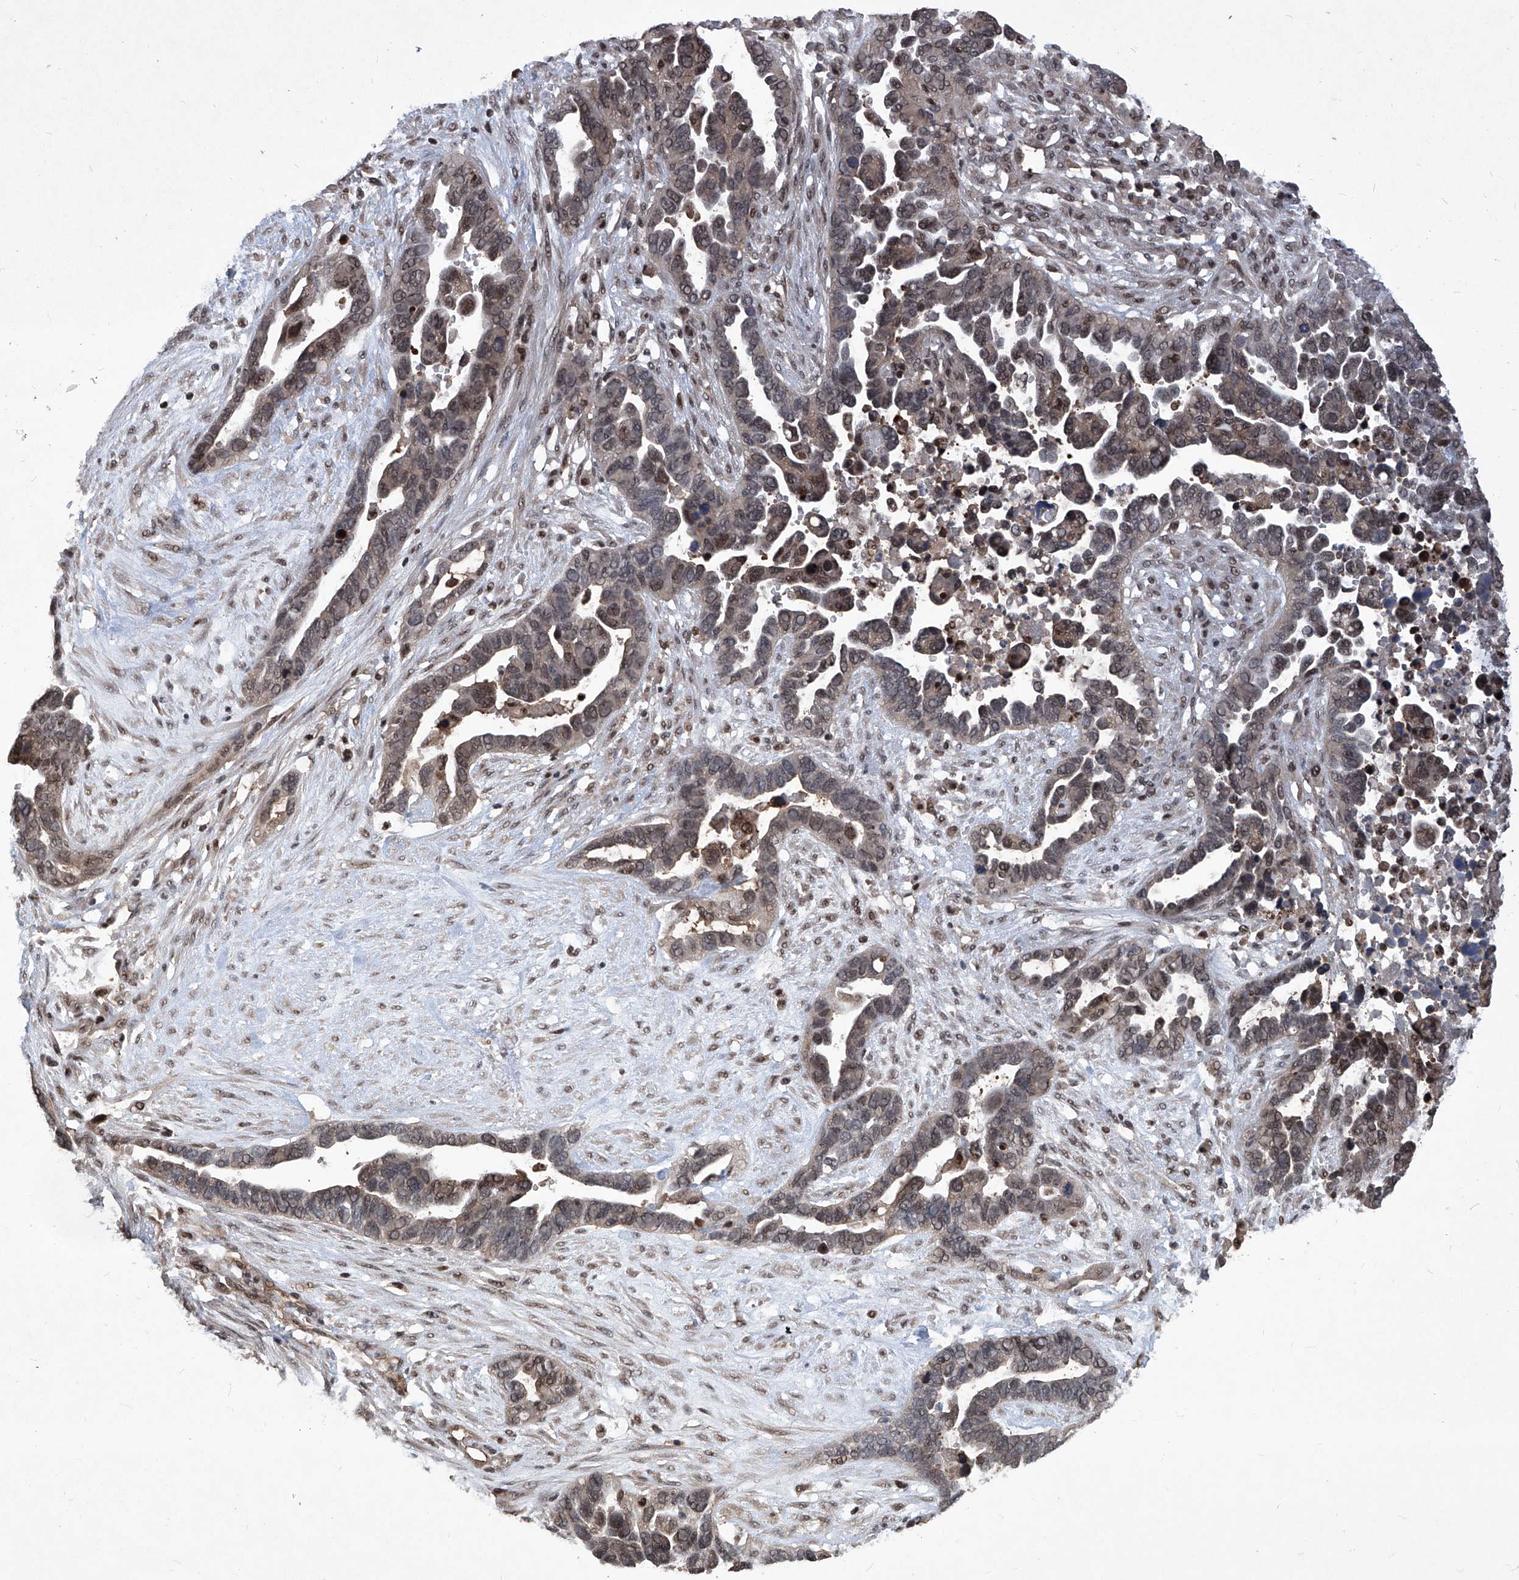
{"staining": {"intensity": "weak", "quantity": "25%-75%", "location": "nuclear"}, "tissue": "ovarian cancer", "cell_type": "Tumor cells", "image_type": "cancer", "snomed": [{"axis": "morphology", "description": "Cystadenocarcinoma, serous, NOS"}, {"axis": "topography", "description": "Ovary"}], "caption": "There is low levels of weak nuclear expression in tumor cells of ovarian cancer, as demonstrated by immunohistochemical staining (brown color).", "gene": "PSMB1", "patient": {"sex": "female", "age": 54}}